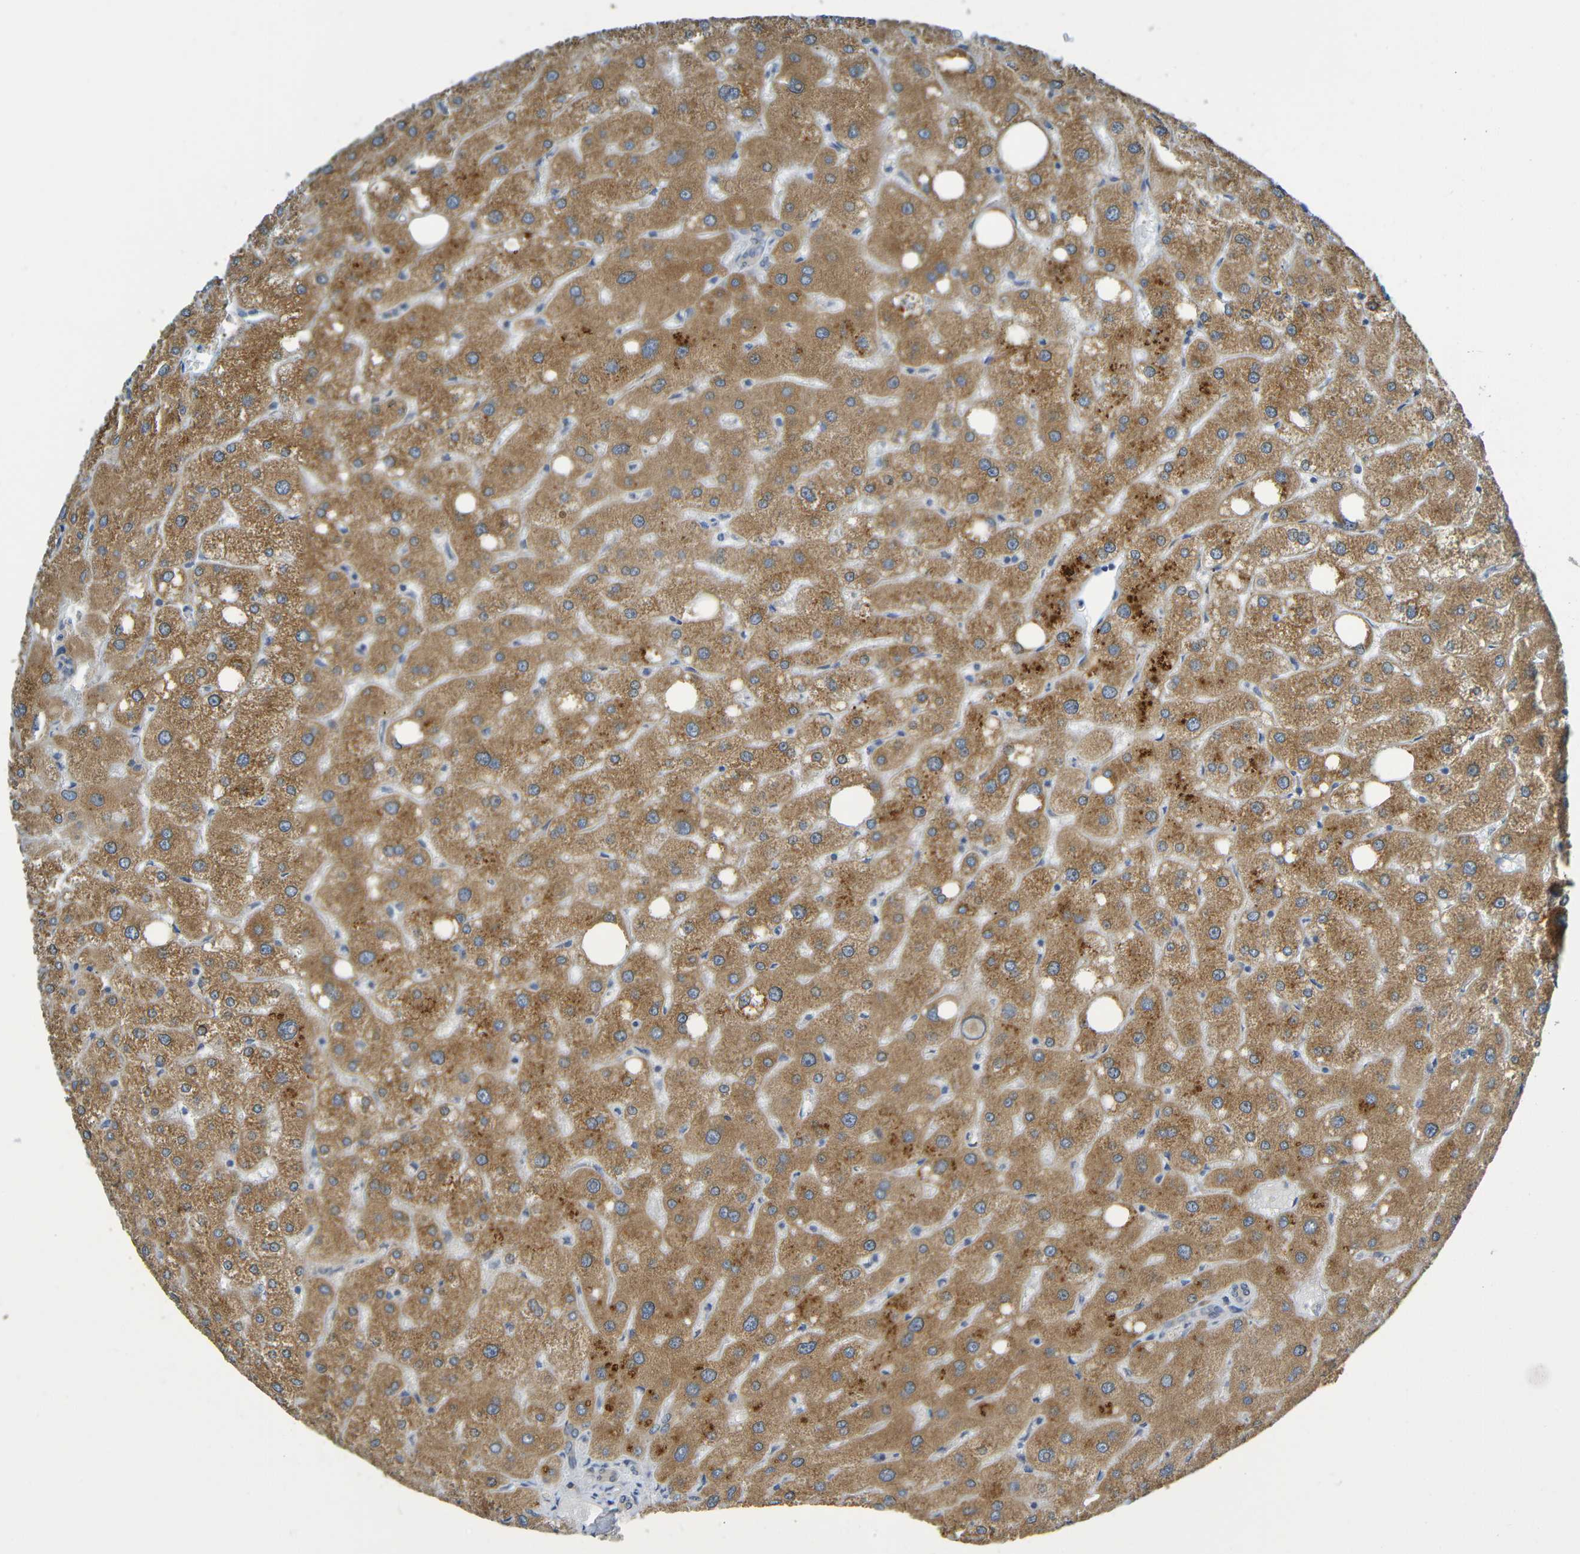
{"staining": {"intensity": "weak", "quantity": "25%-75%", "location": "cytoplasmic/membranous"}, "tissue": "liver", "cell_type": "Cholangiocytes", "image_type": "normal", "snomed": [{"axis": "morphology", "description": "Normal tissue, NOS"}, {"axis": "topography", "description": "Liver"}], "caption": "Immunohistochemistry (IHC) staining of benign liver, which demonstrates low levels of weak cytoplasmic/membranous positivity in approximately 25%-75% of cholangiocytes indicating weak cytoplasmic/membranous protein expression. The staining was performed using DAB (brown) for protein detection and nuclei were counterstained in hematoxylin (blue).", "gene": "CYP4F2", "patient": {"sex": "male", "age": 73}}